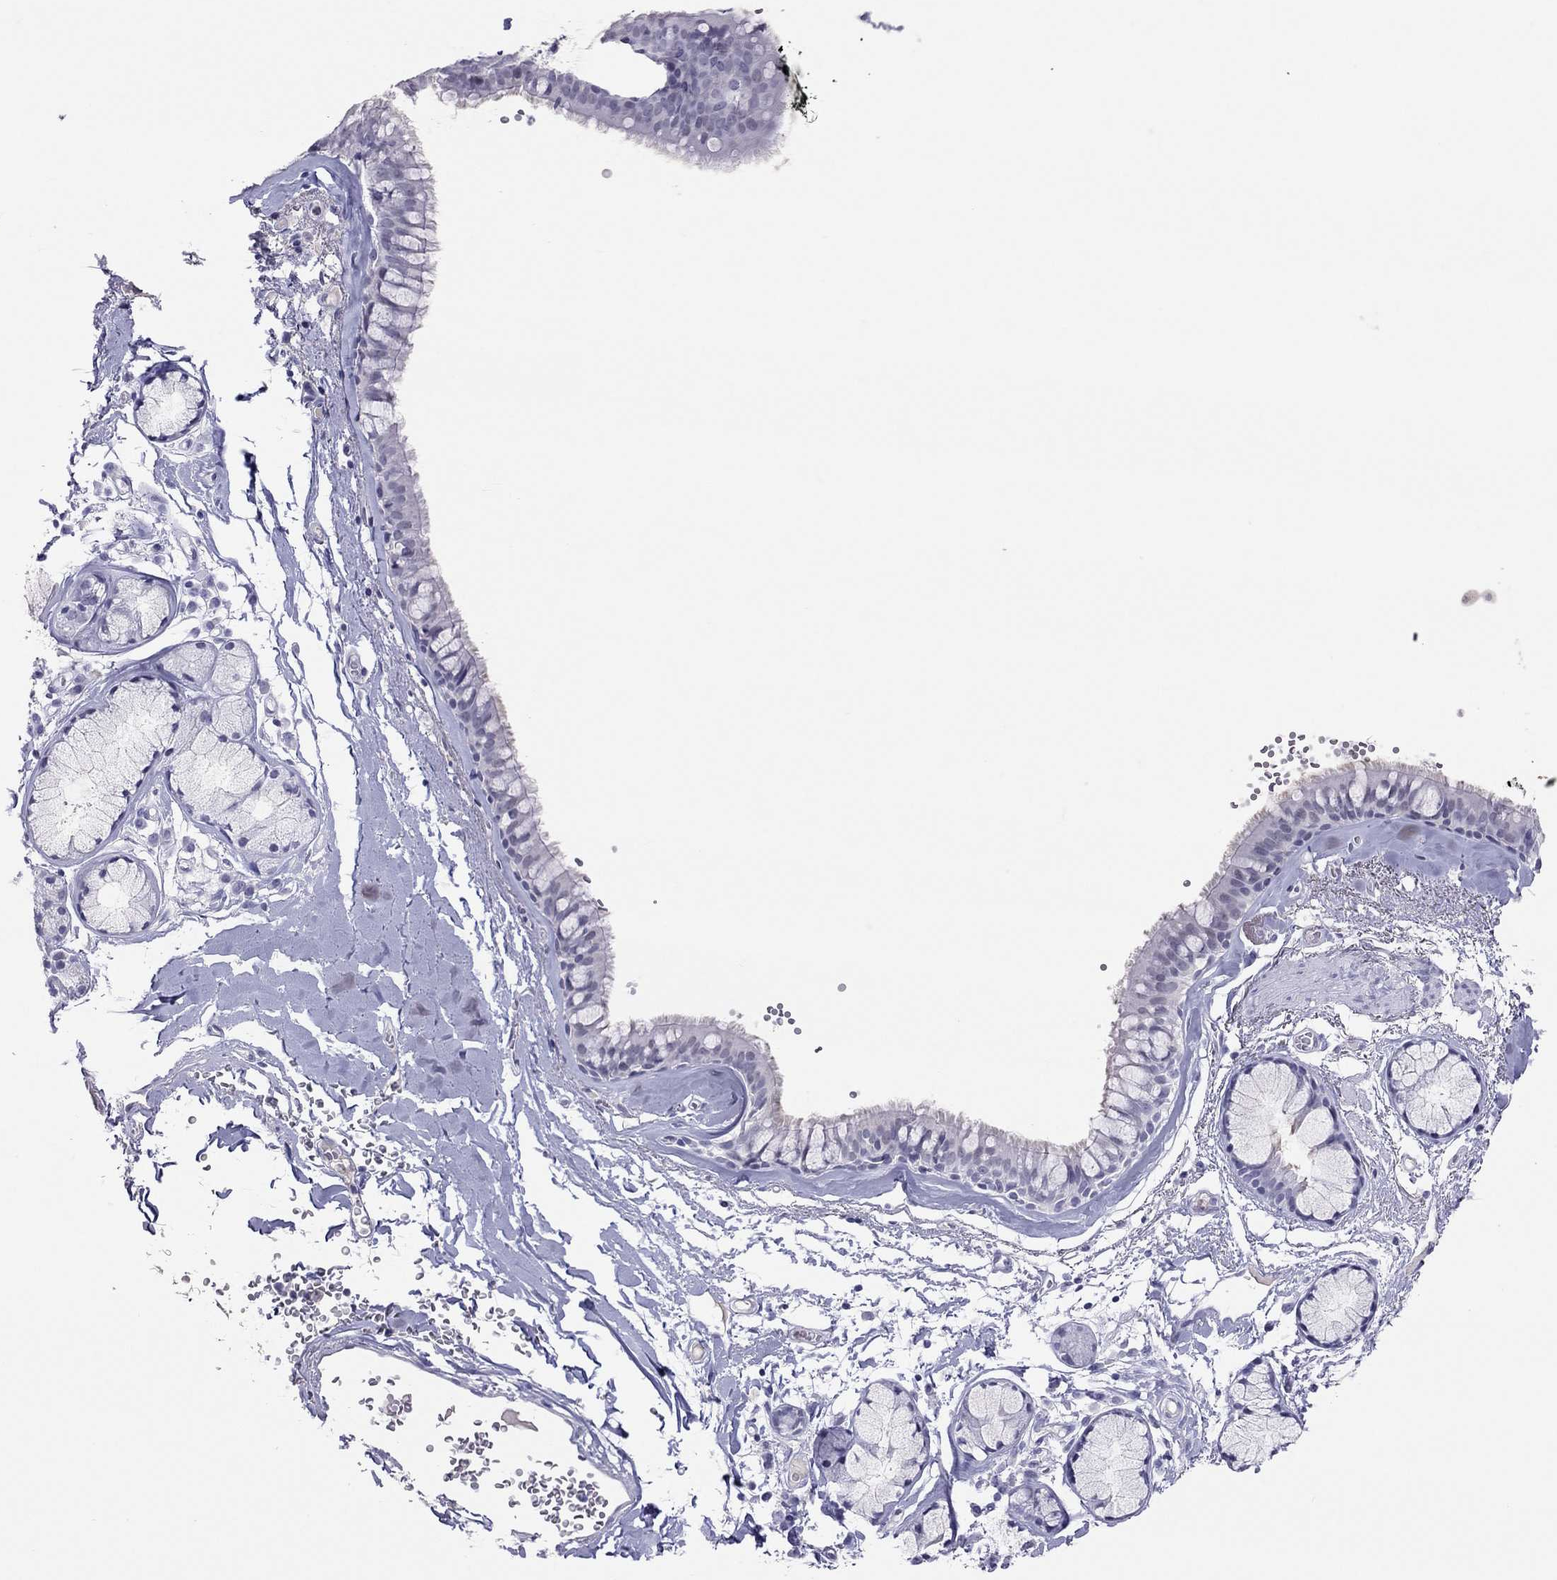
{"staining": {"intensity": "negative", "quantity": "none", "location": "none"}, "tissue": "bronchus", "cell_type": "Respiratory epithelial cells", "image_type": "normal", "snomed": [{"axis": "morphology", "description": "Normal tissue, NOS"}, {"axis": "morphology", "description": "Squamous cell carcinoma, NOS"}, {"axis": "topography", "description": "Cartilage tissue"}, {"axis": "topography", "description": "Bronchus"}], "caption": "Bronchus was stained to show a protein in brown. There is no significant staining in respiratory epithelial cells. (DAB immunohistochemistry (IHC) with hematoxylin counter stain).", "gene": "JHY", "patient": {"sex": "male", "age": 72}}